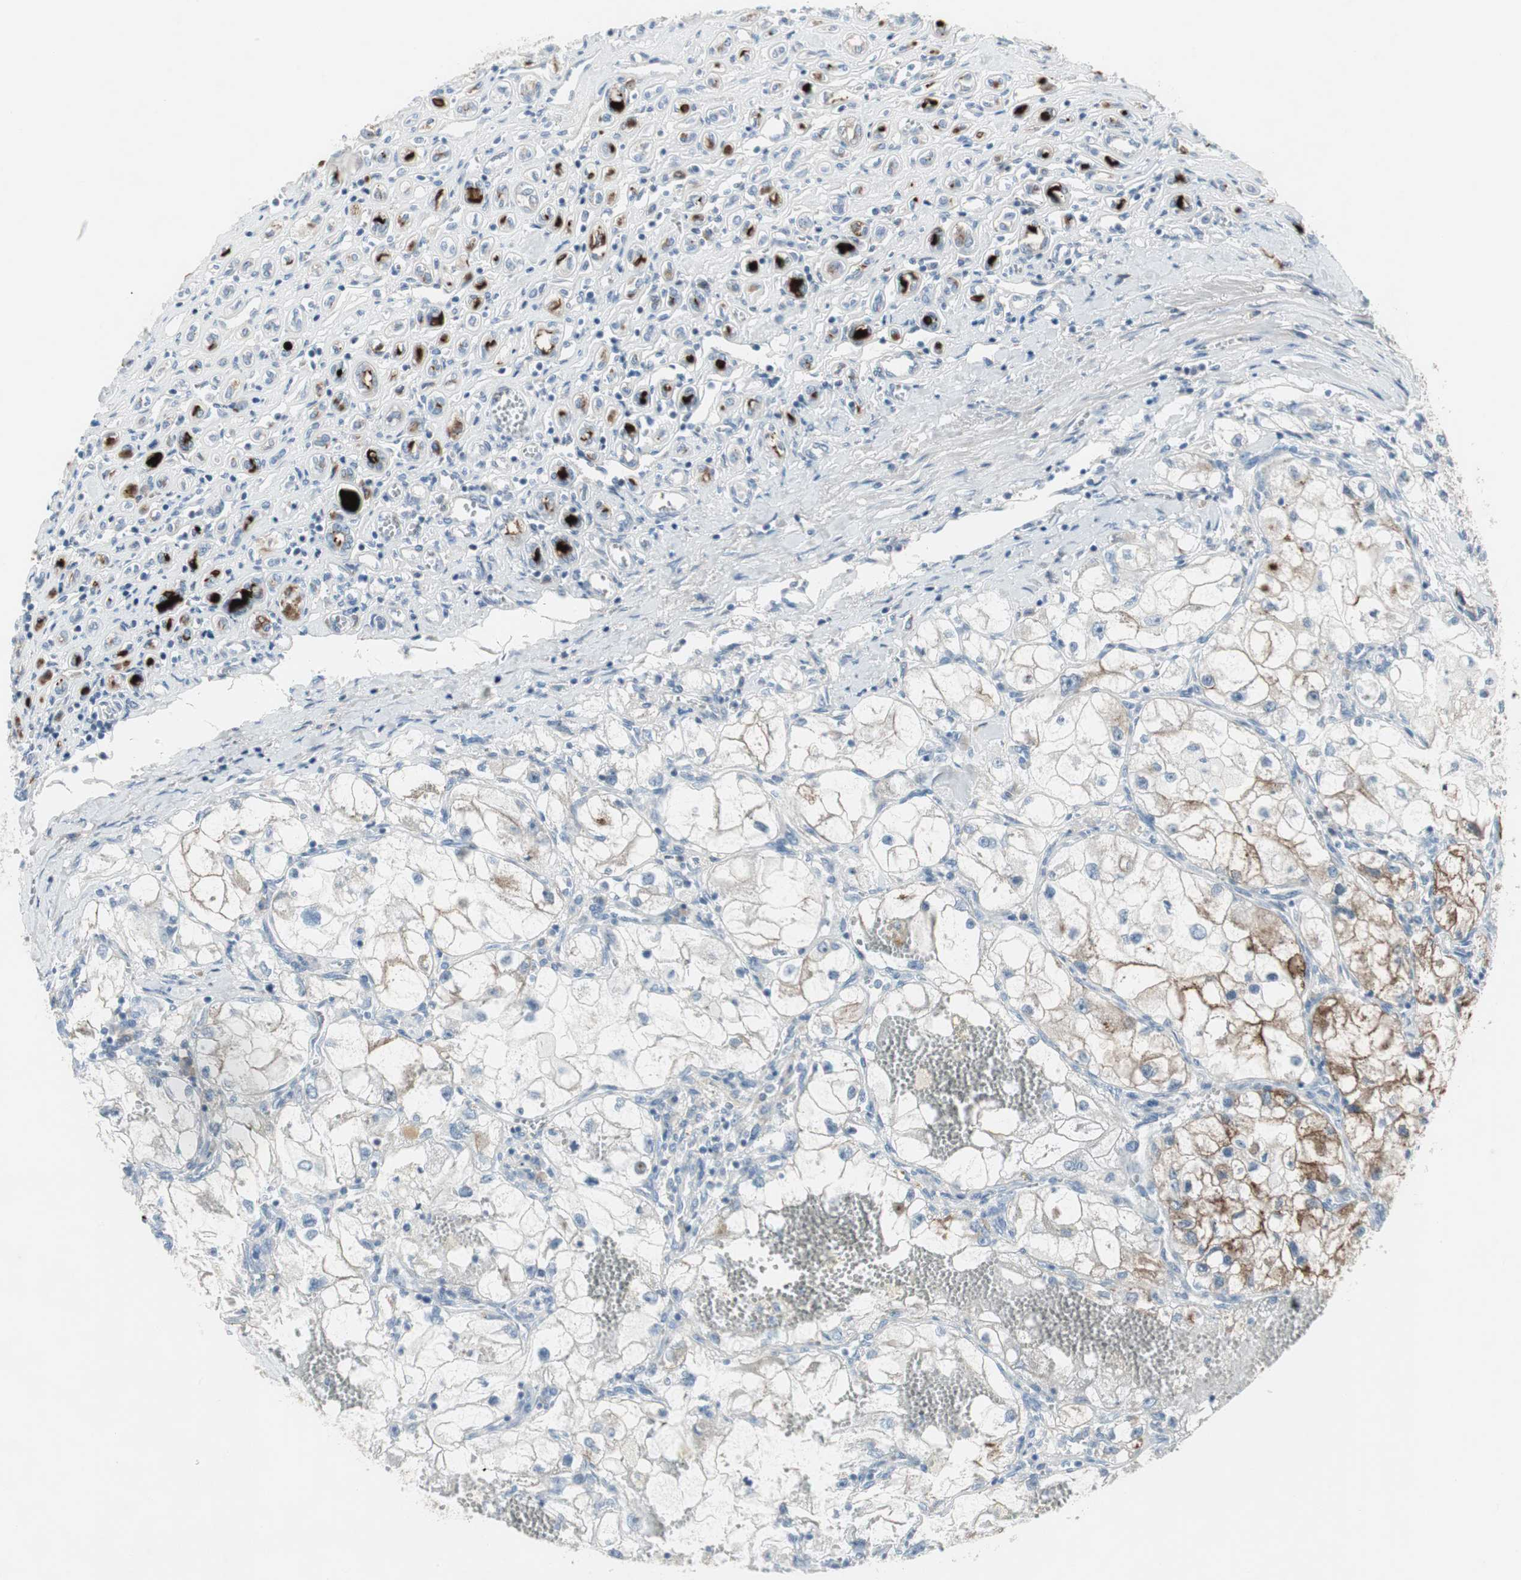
{"staining": {"intensity": "negative", "quantity": "none", "location": "none"}, "tissue": "renal cancer", "cell_type": "Tumor cells", "image_type": "cancer", "snomed": [{"axis": "morphology", "description": "Adenocarcinoma, NOS"}, {"axis": "topography", "description": "Kidney"}], "caption": "Tumor cells are negative for protein expression in human adenocarcinoma (renal). (Brightfield microscopy of DAB immunohistochemistry (IHC) at high magnification).", "gene": "PIGR", "patient": {"sex": "female", "age": 70}}